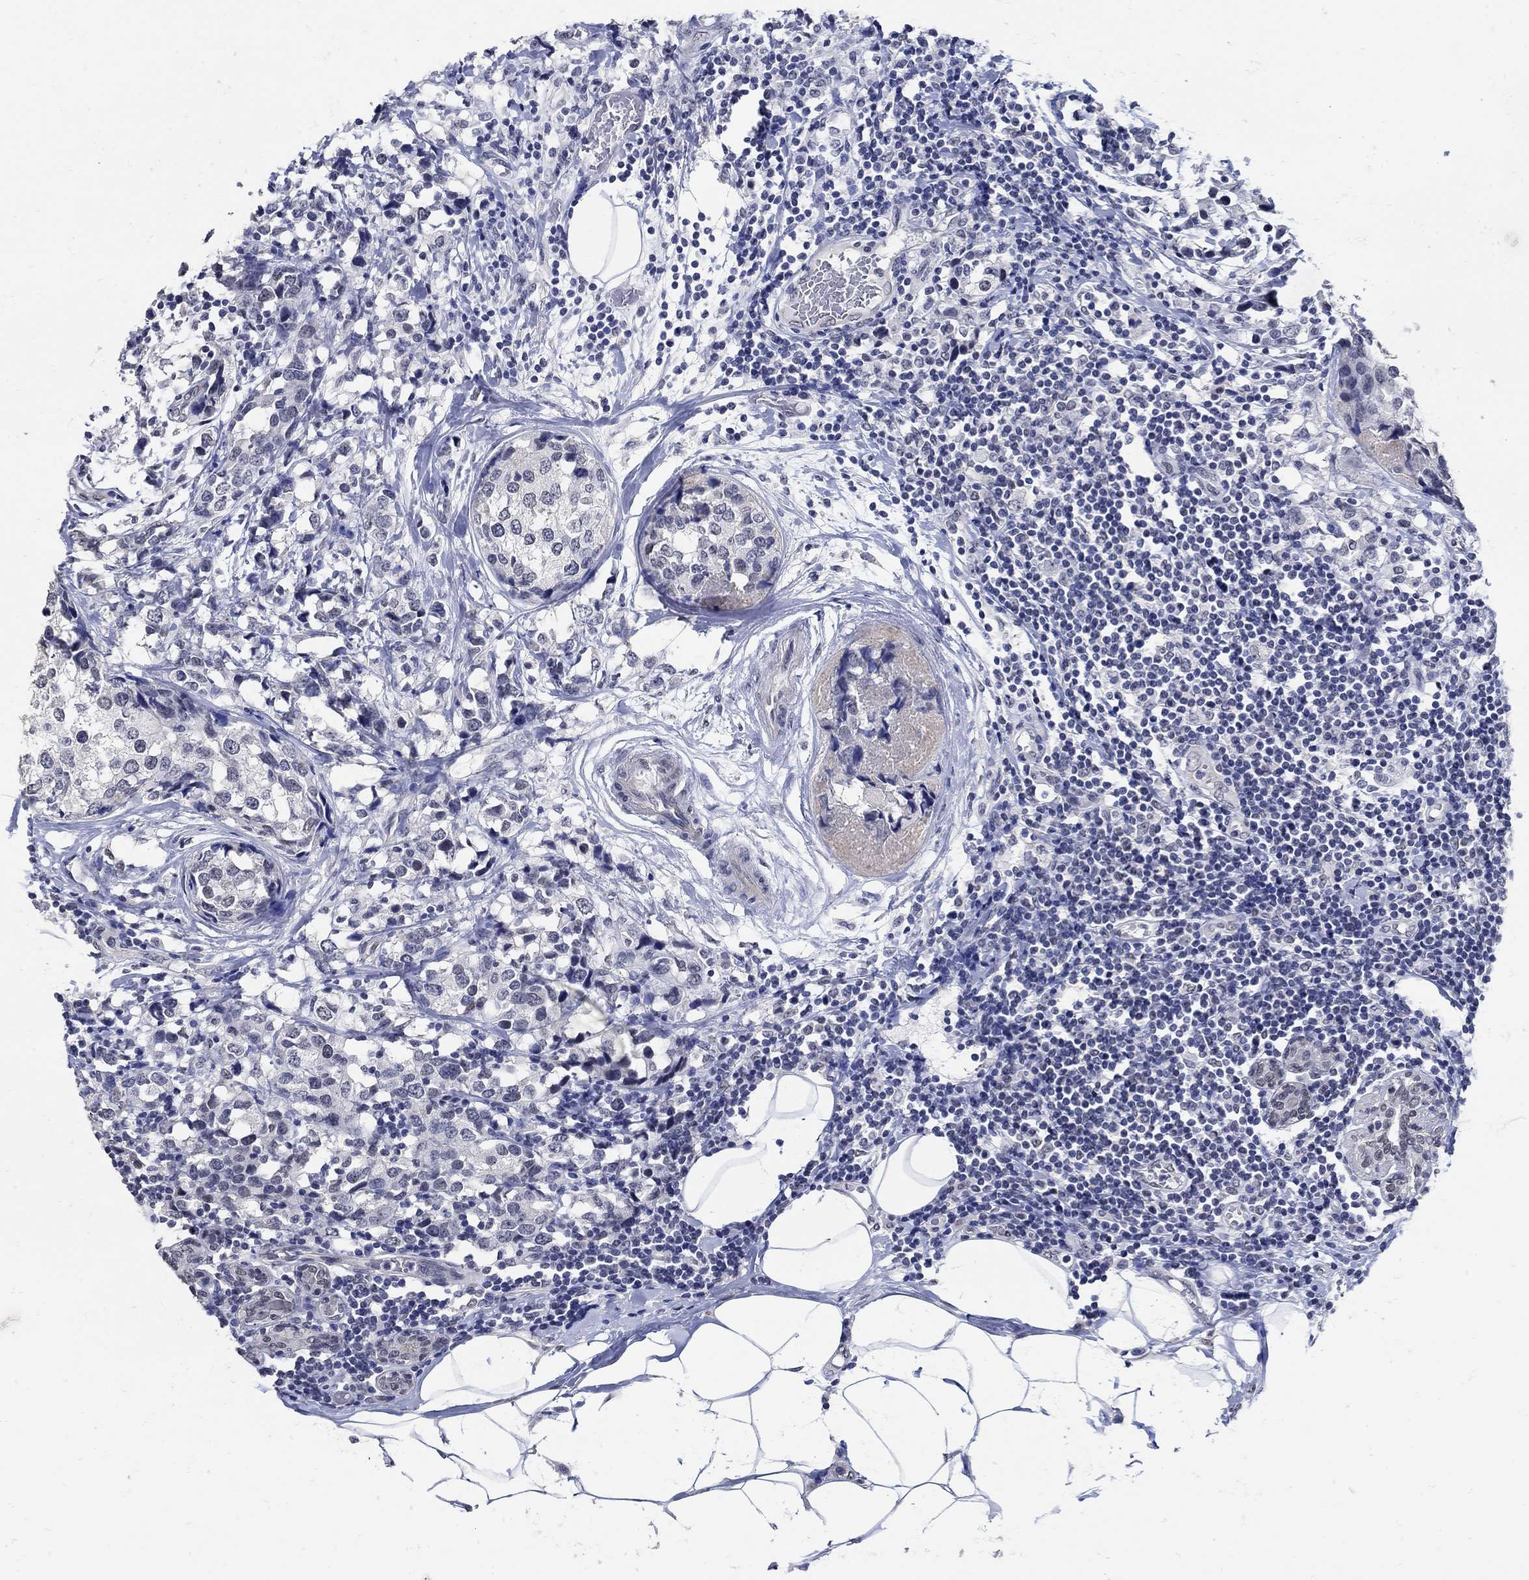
{"staining": {"intensity": "negative", "quantity": "none", "location": "none"}, "tissue": "breast cancer", "cell_type": "Tumor cells", "image_type": "cancer", "snomed": [{"axis": "morphology", "description": "Lobular carcinoma"}, {"axis": "topography", "description": "Breast"}], "caption": "A micrograph of breast cancer stained for a protein demonstrates no brown staining in tumor cells.", "gene": "KCNN3", "patient": {"sex": "female", "age": 59}}